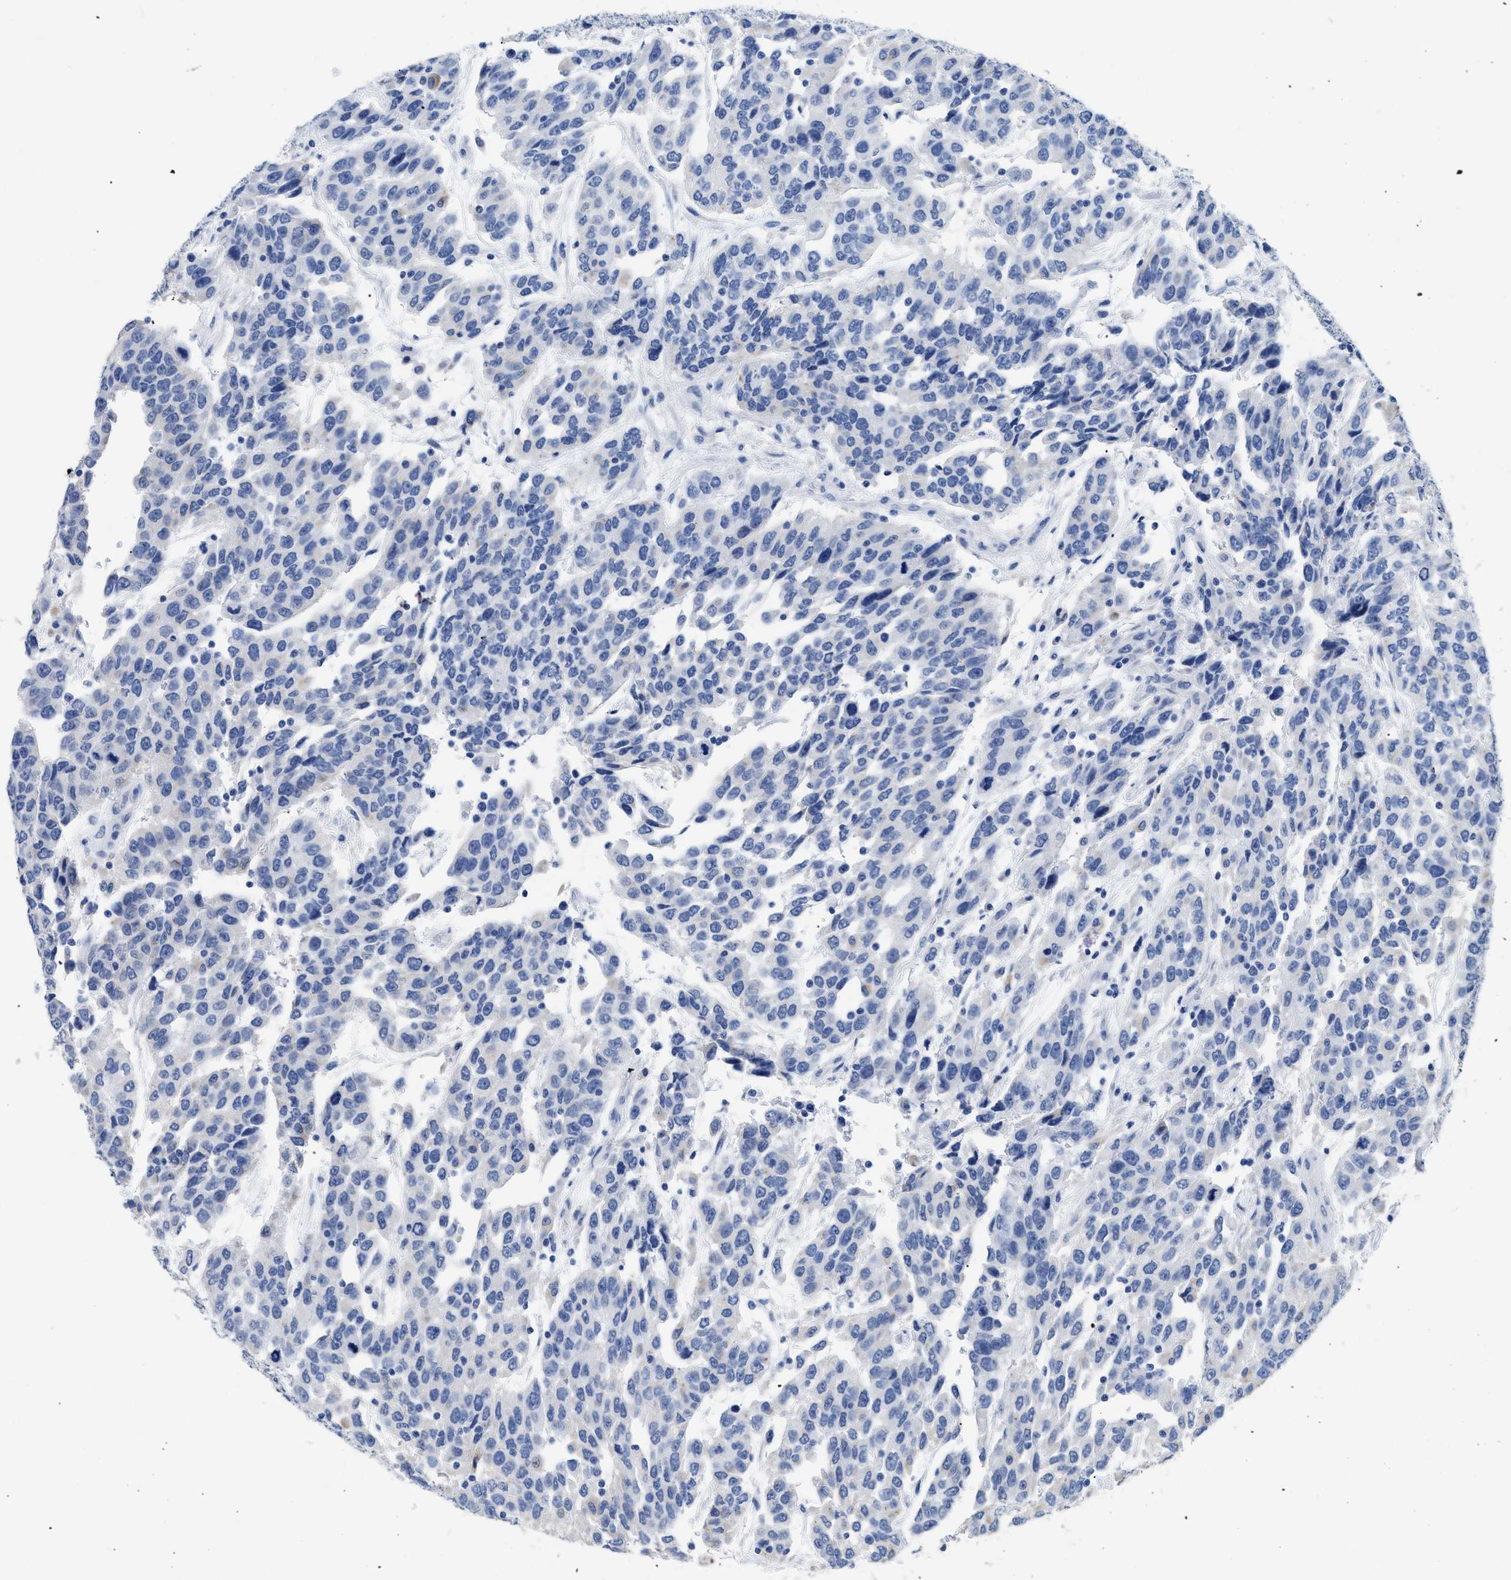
{"staining": {"intensity": "negative", "quantity": "none", "location": "none"}, "tissue": "urothelial cancer", "cell_type": "Tumor cells", "image_type": "cancer", "snomed": [{"axis": "morphology", "description": "Urothelial carcinoma, High grade"}, {"axis": "topography", "description": "Urinary bladder"}], "caption": "High magnification brightfield microscopy of urothelial cancer stained with DAB (brown) and counterstained with hematoxylin (blue): tumor cells show no significant positivity.", "gene": "APOBEC2", "patient": {"sex": "female", "age": 80}}